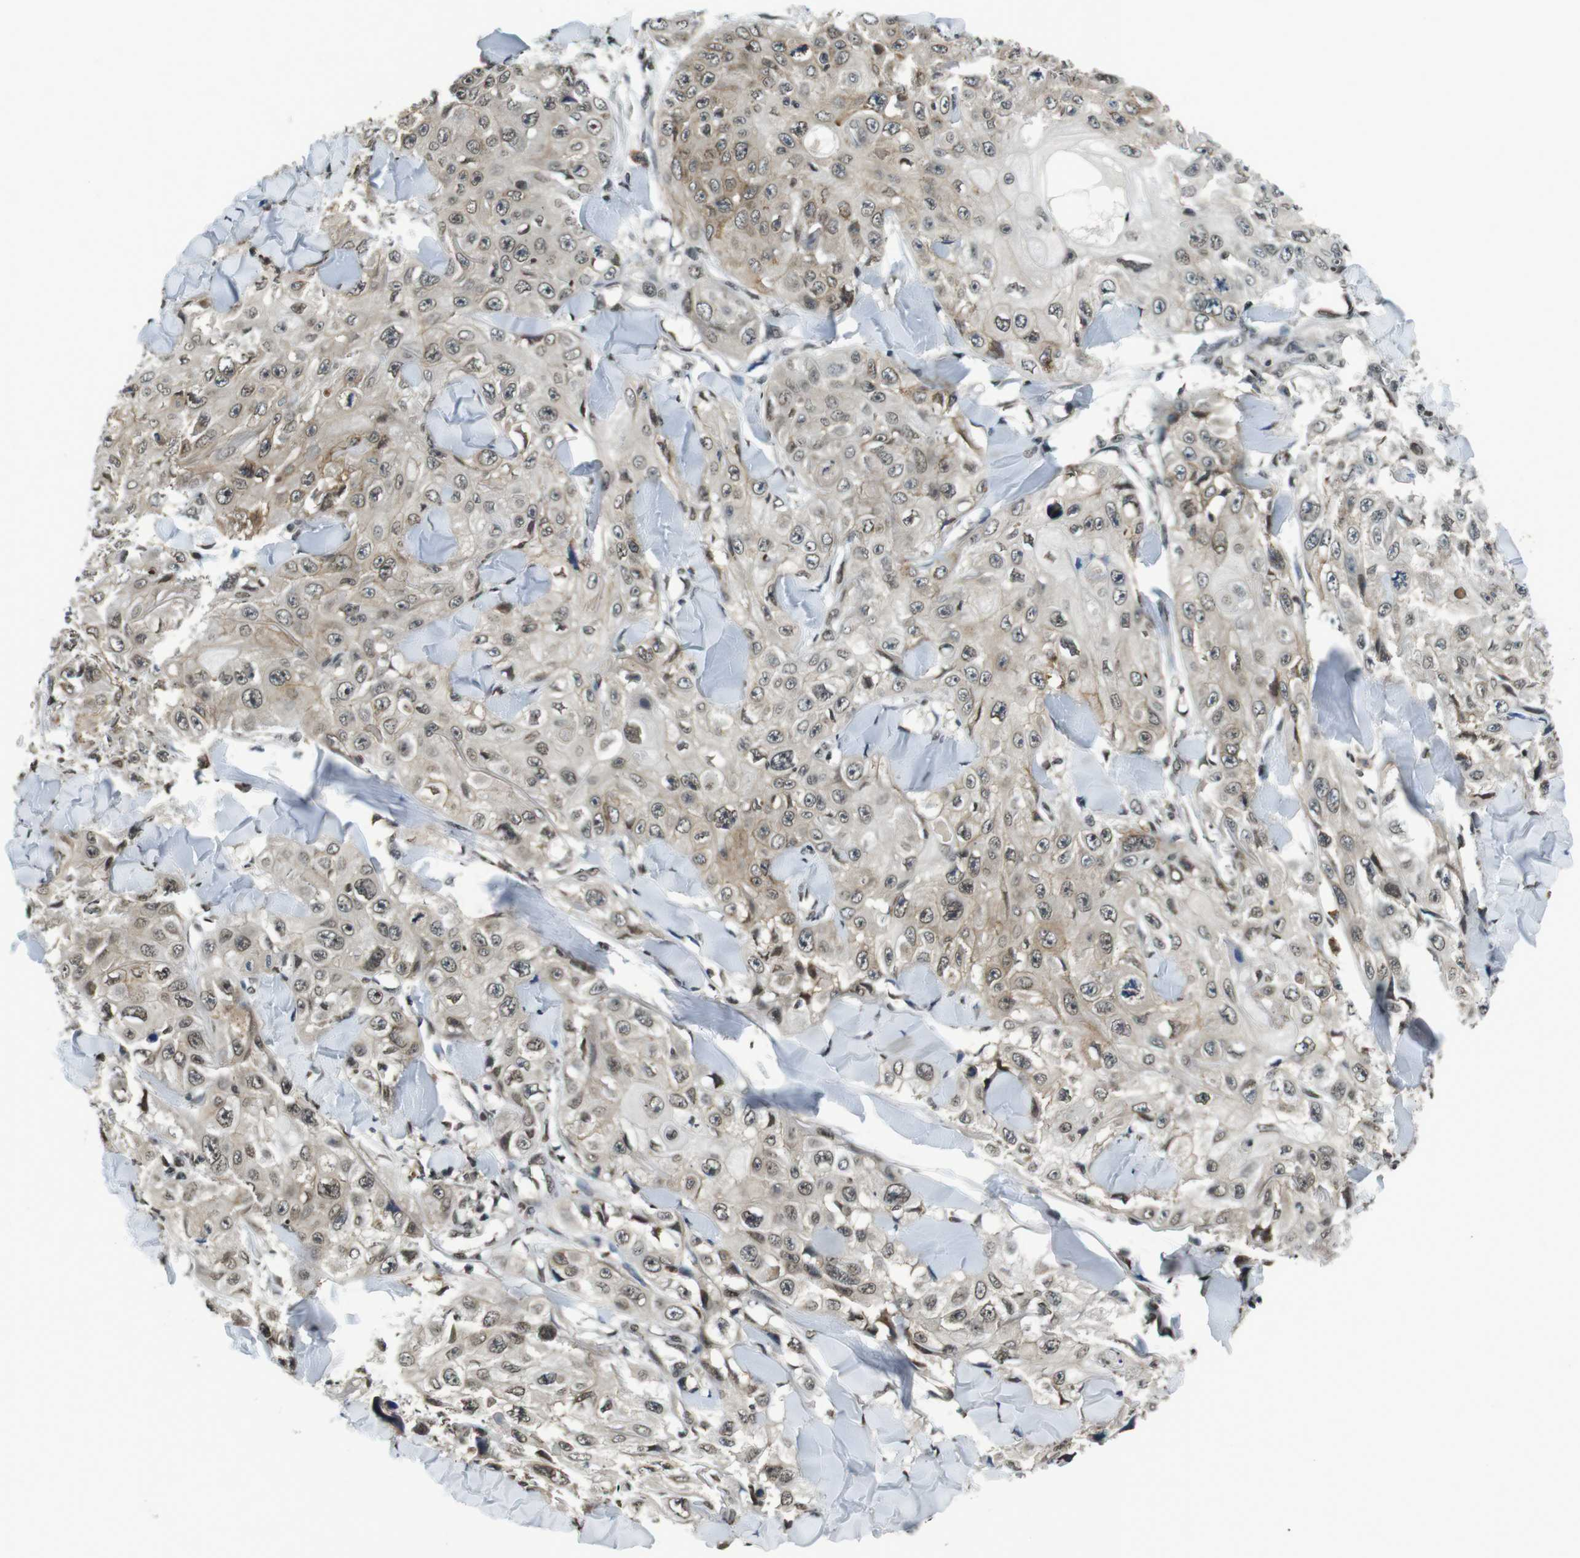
{"staining": {"intensity": "weak", "quantity": ">75%", "location": "cytoplasmic/membranous,nuclear"}, "tissue": "skin cancer", "cell_type": "Tumor cells", "image_type": "cancer", "snomed": [{"axis": "morphology", "description": "Squamous cell carcinoma, NOS"}, {"axis": "topography", "description": "Skin"}], "caption": "Protein staining exhibits weak cytoplasmic/membranous and nuclear positivity in approximately >75% of tumor cells in skin cancer (squamous cell carcinoma).", "gene": "NEK4", "patient": {"sex": "male", "age": 86}}